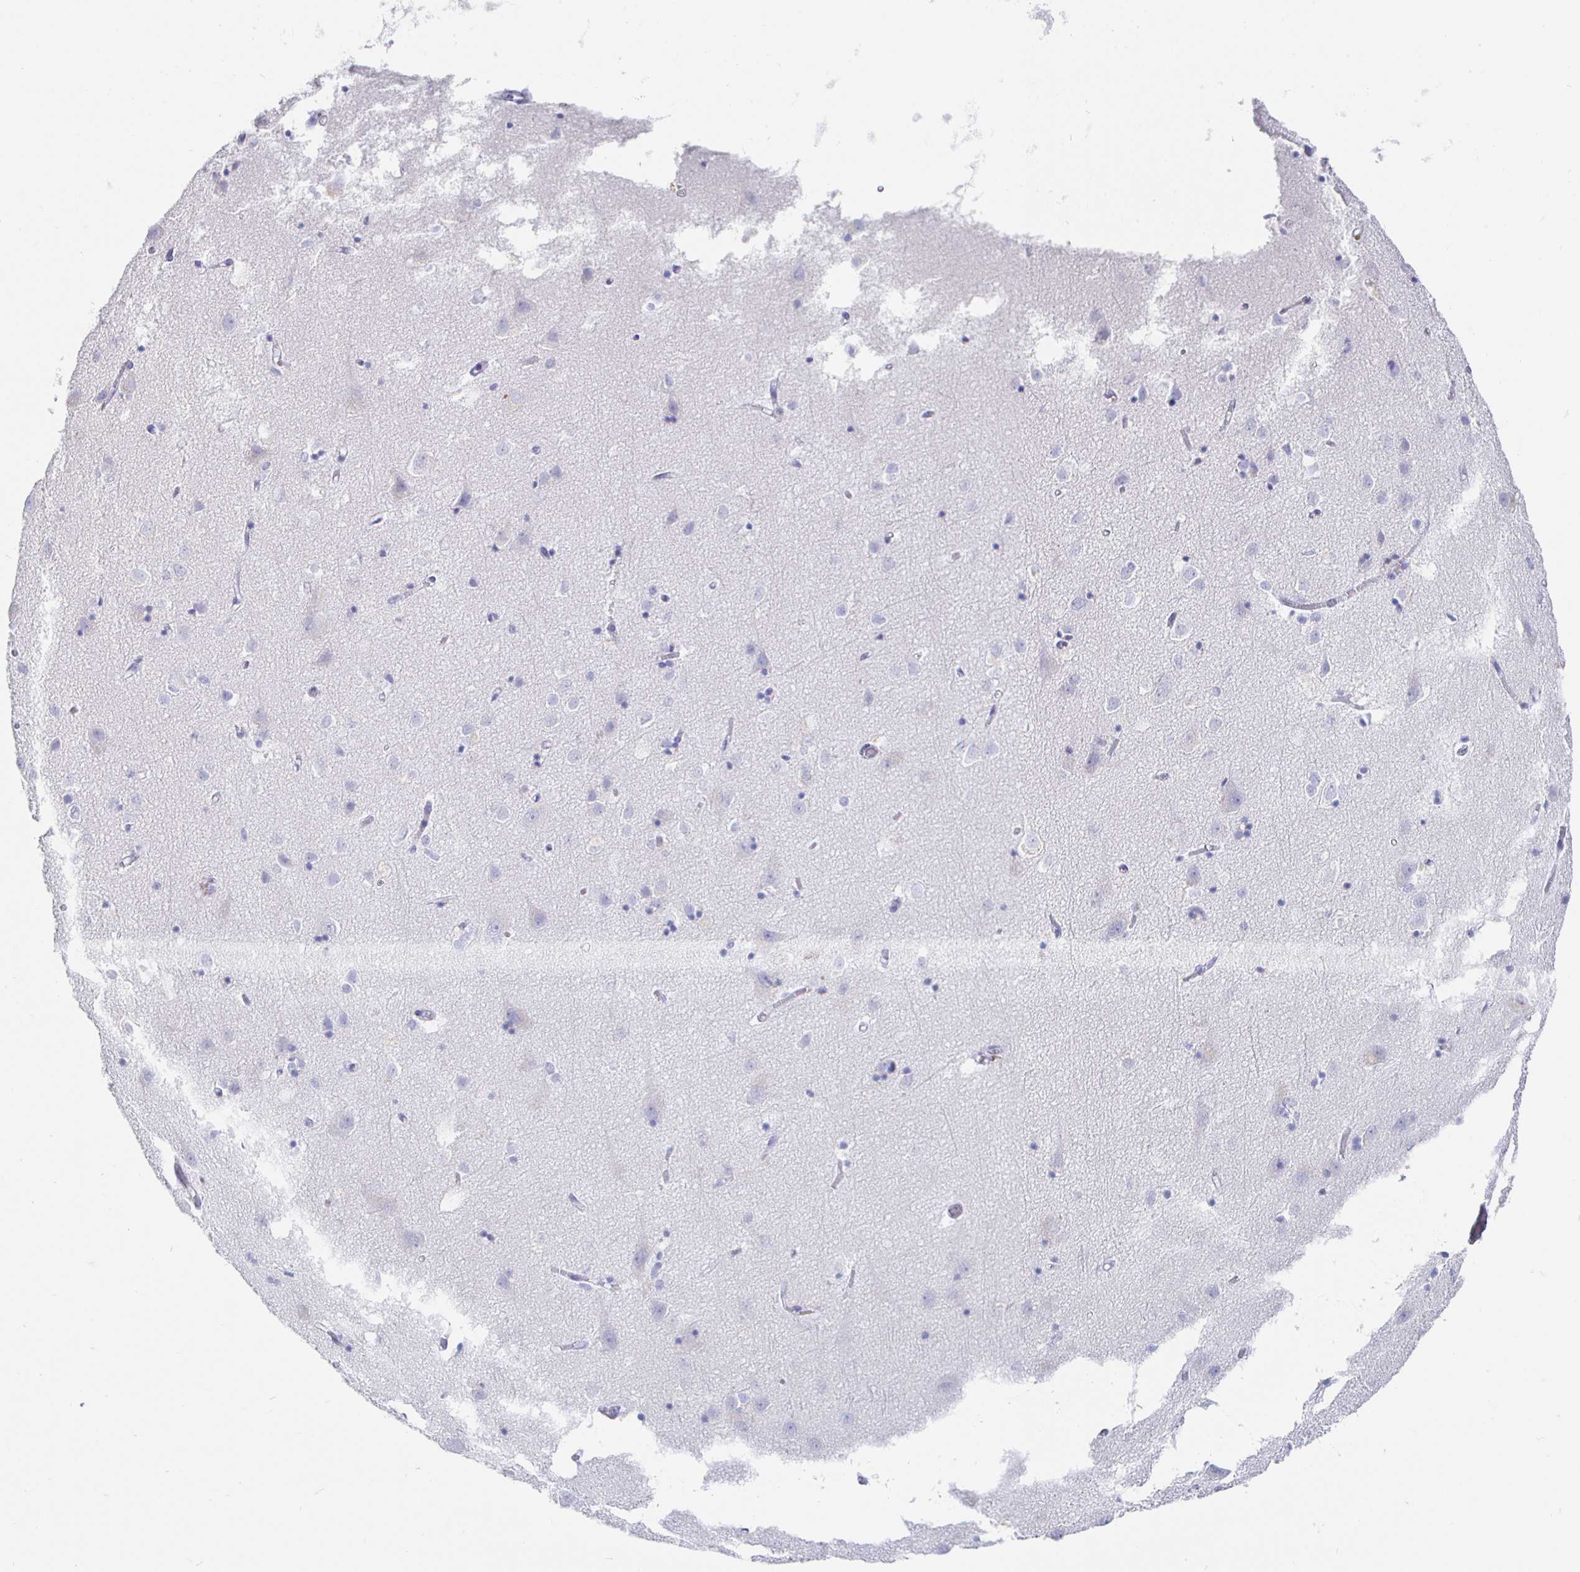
{"staining": {"intensity": "negative", "quantity": "none", "location": "none"}, "tissue": "cerebral cortex", "cell_type": "Endothelial cells", "image_type": "normal", "snomed": [{"axis": "morphology", "description": "Normal tissue, NOS"}, {"axis": "topography", "description": "Cerebral cortex"}], "caption": "Immunohistochemical staining of normal cerebral cortex exhibits no significant expression in endothelial cells.", "gene": "CLCA1", "patient": {"sex": "male", "age": 70}}